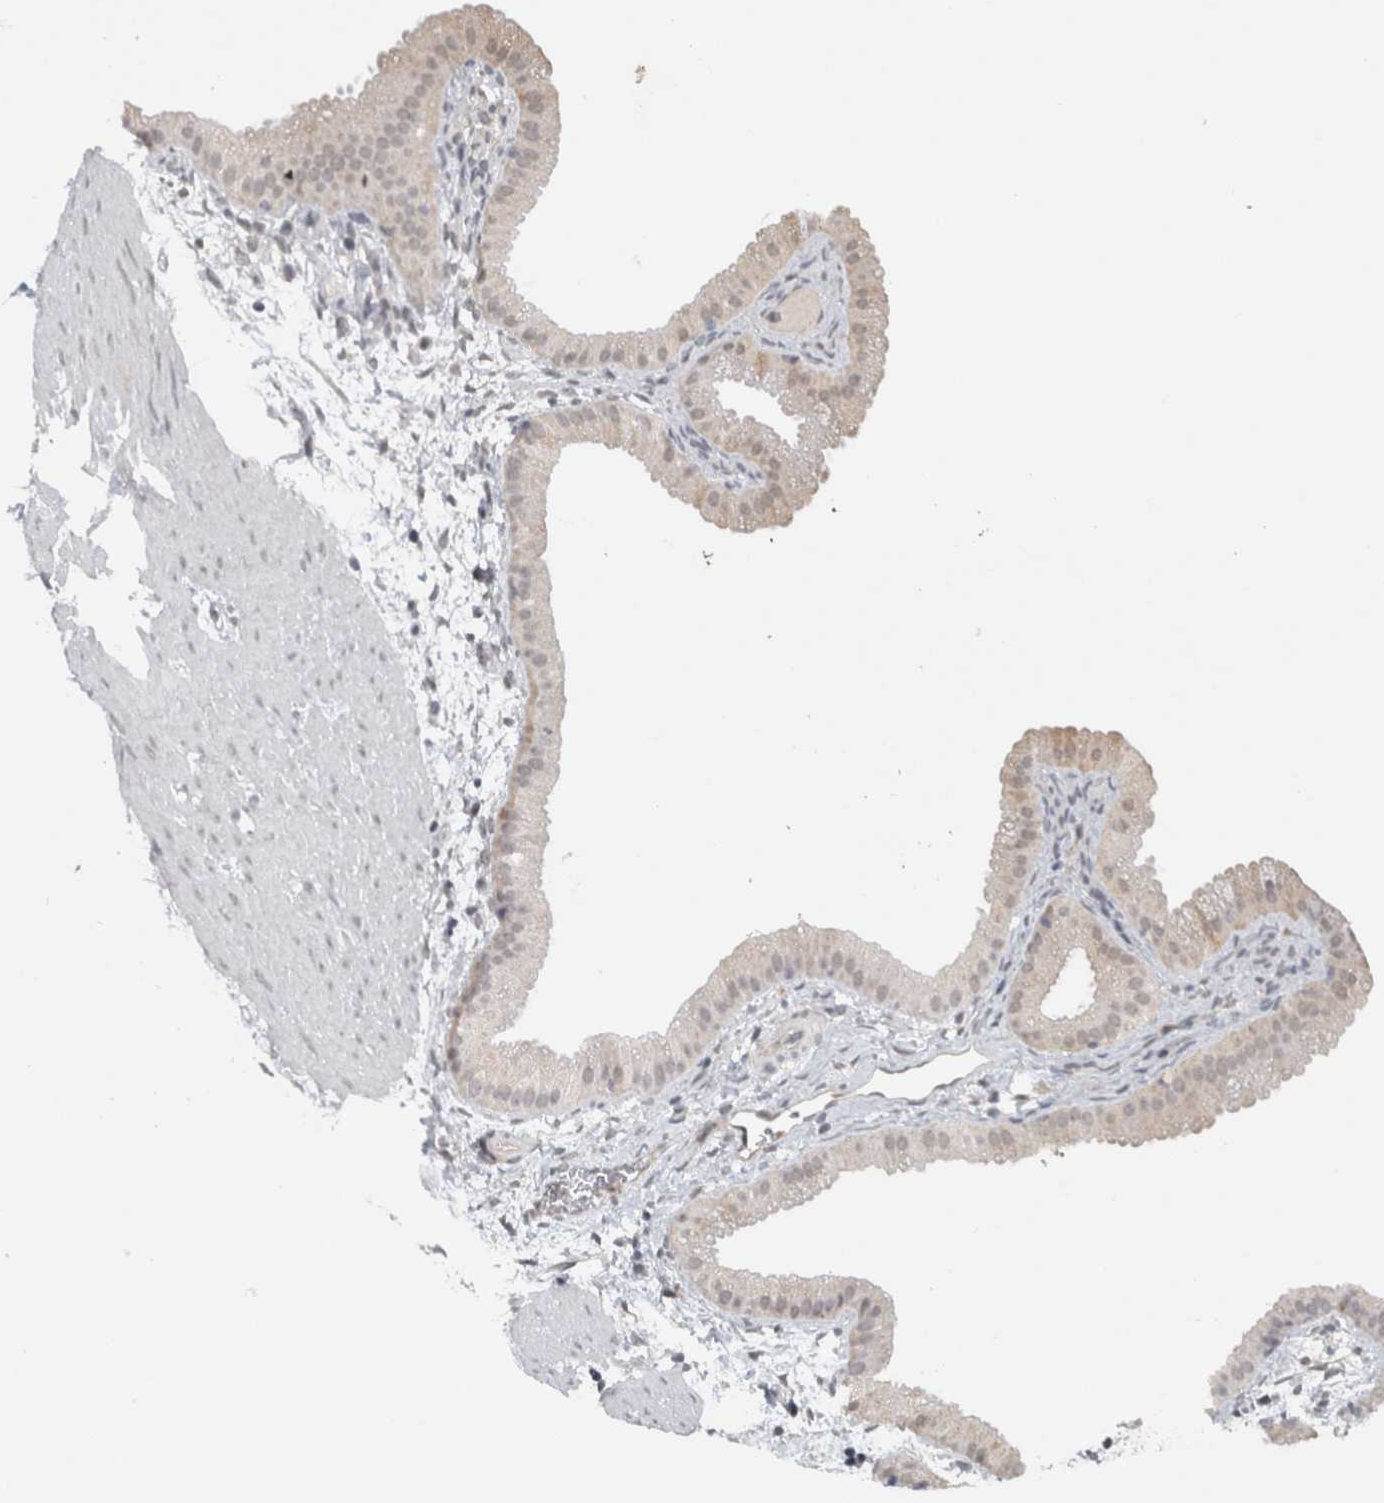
{"staining": {"intensity": "weak", "quantity": "<25%", "location": "nuclear"}, "tissue": "gallbladder", "cell_type": "Glandular cells", "image_type": "normal", "snomed": [{"axis": "morphology", "description": "Normal tissue, NOS"}, {"axis": "topography", "description": "Gallbladder"}], "caption": "Glandular cells are negative for protein expression in unremarkable human gallbladder. (DAB IHC with hematoxylin counter stain).", "gene": "PRXL2A", "patient": {"sex": "female", "age": 64}}